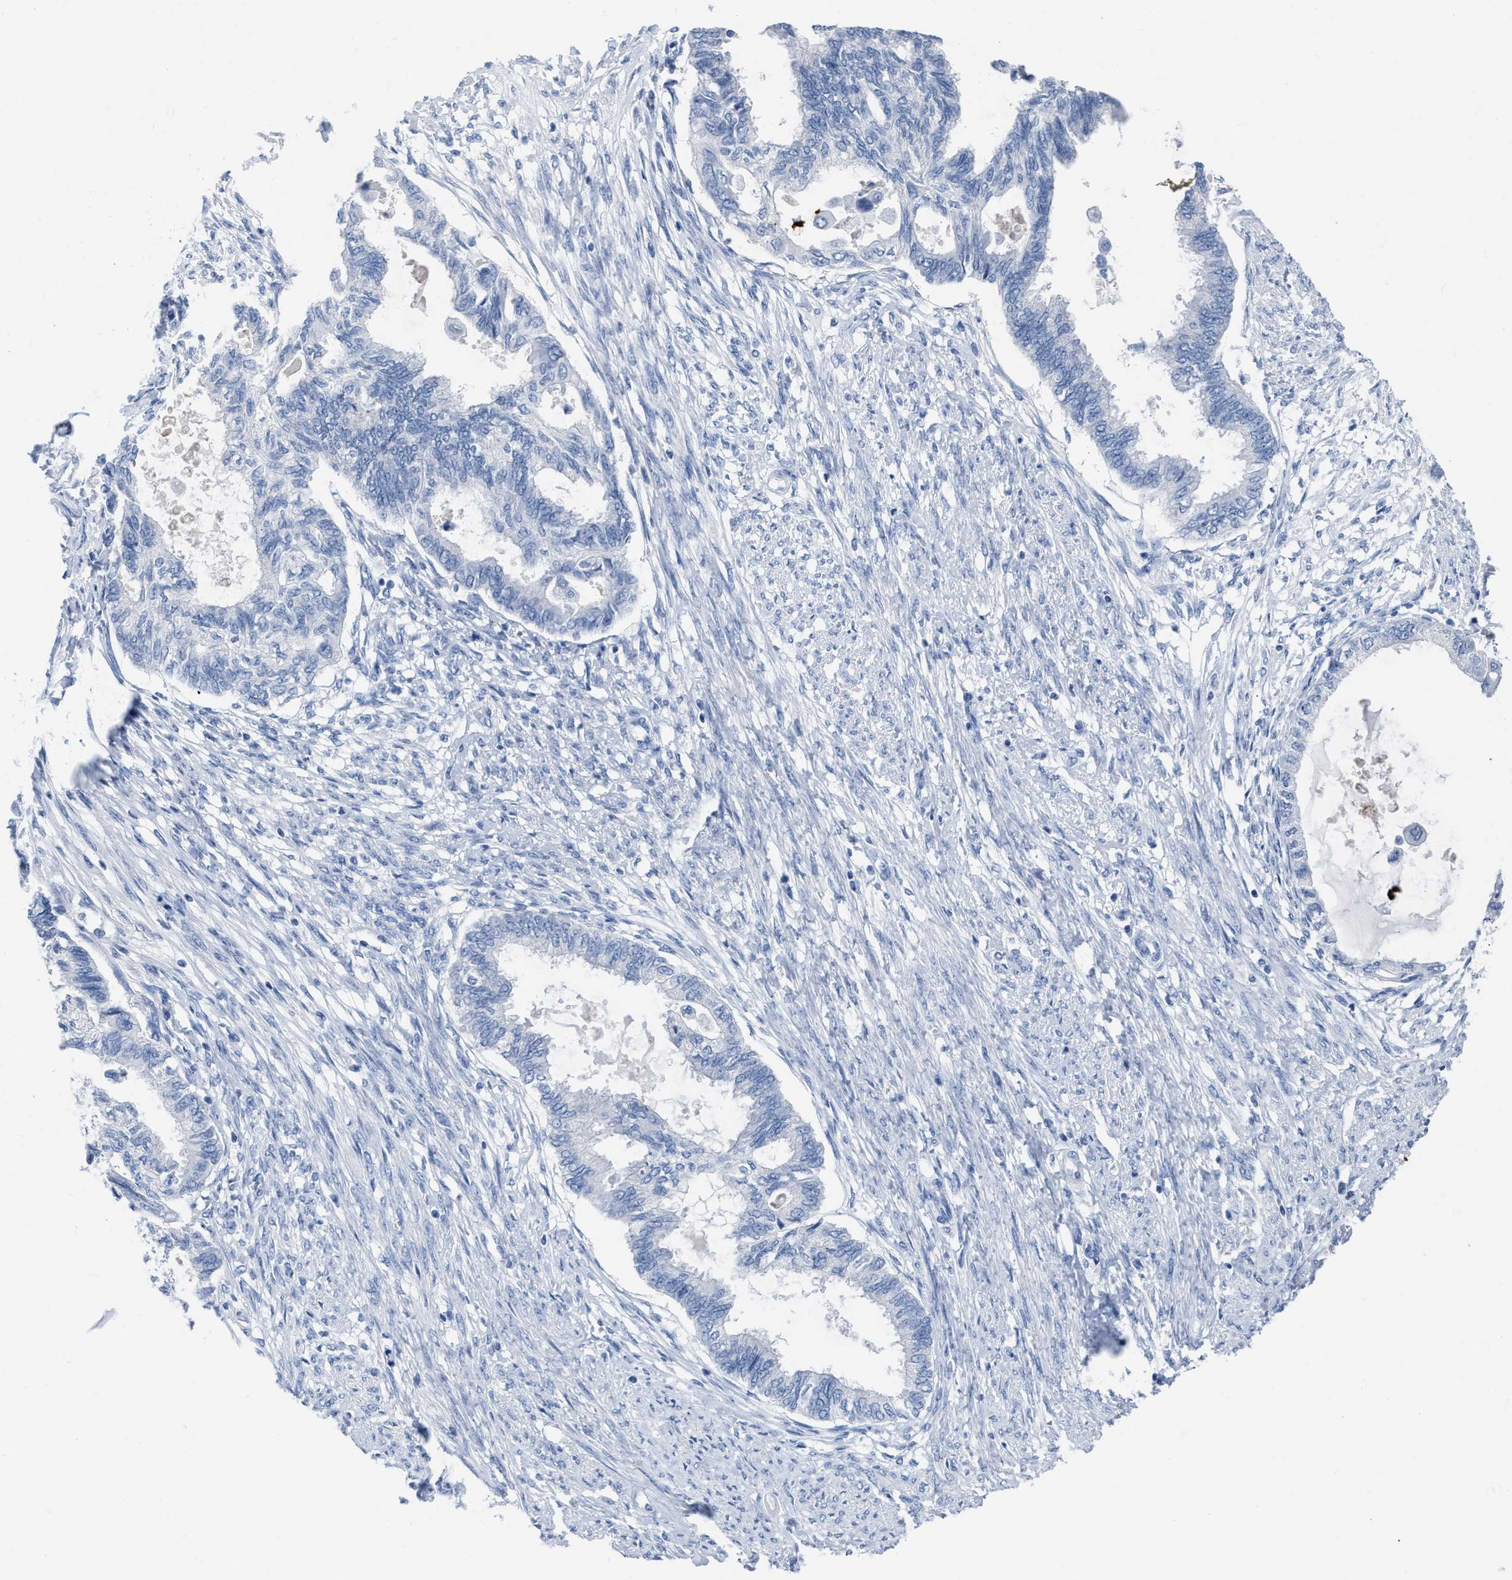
{"staining": {"intensity": "negative", "quantity": "none", "location": "none"}, "tissue": "cervical cancer", "cell_type": "Tumor cells", "image_type": "cancer", "snomed": [{"axis": "morphology", "description": "Normal tissue, NOS"}, {"axis": "morphology", "description": "Adenocarcinoma, NOS"}, {"axis": "topography", "description": "Cervix"}, {"axis": "topography", "description": "Endometrium"}], "caption": "Tumor cells show no significant positivity in adenocarcinoma (cervical).", "gene": "CEACAM5", "patient": {"sex": "female", "age": 86}}